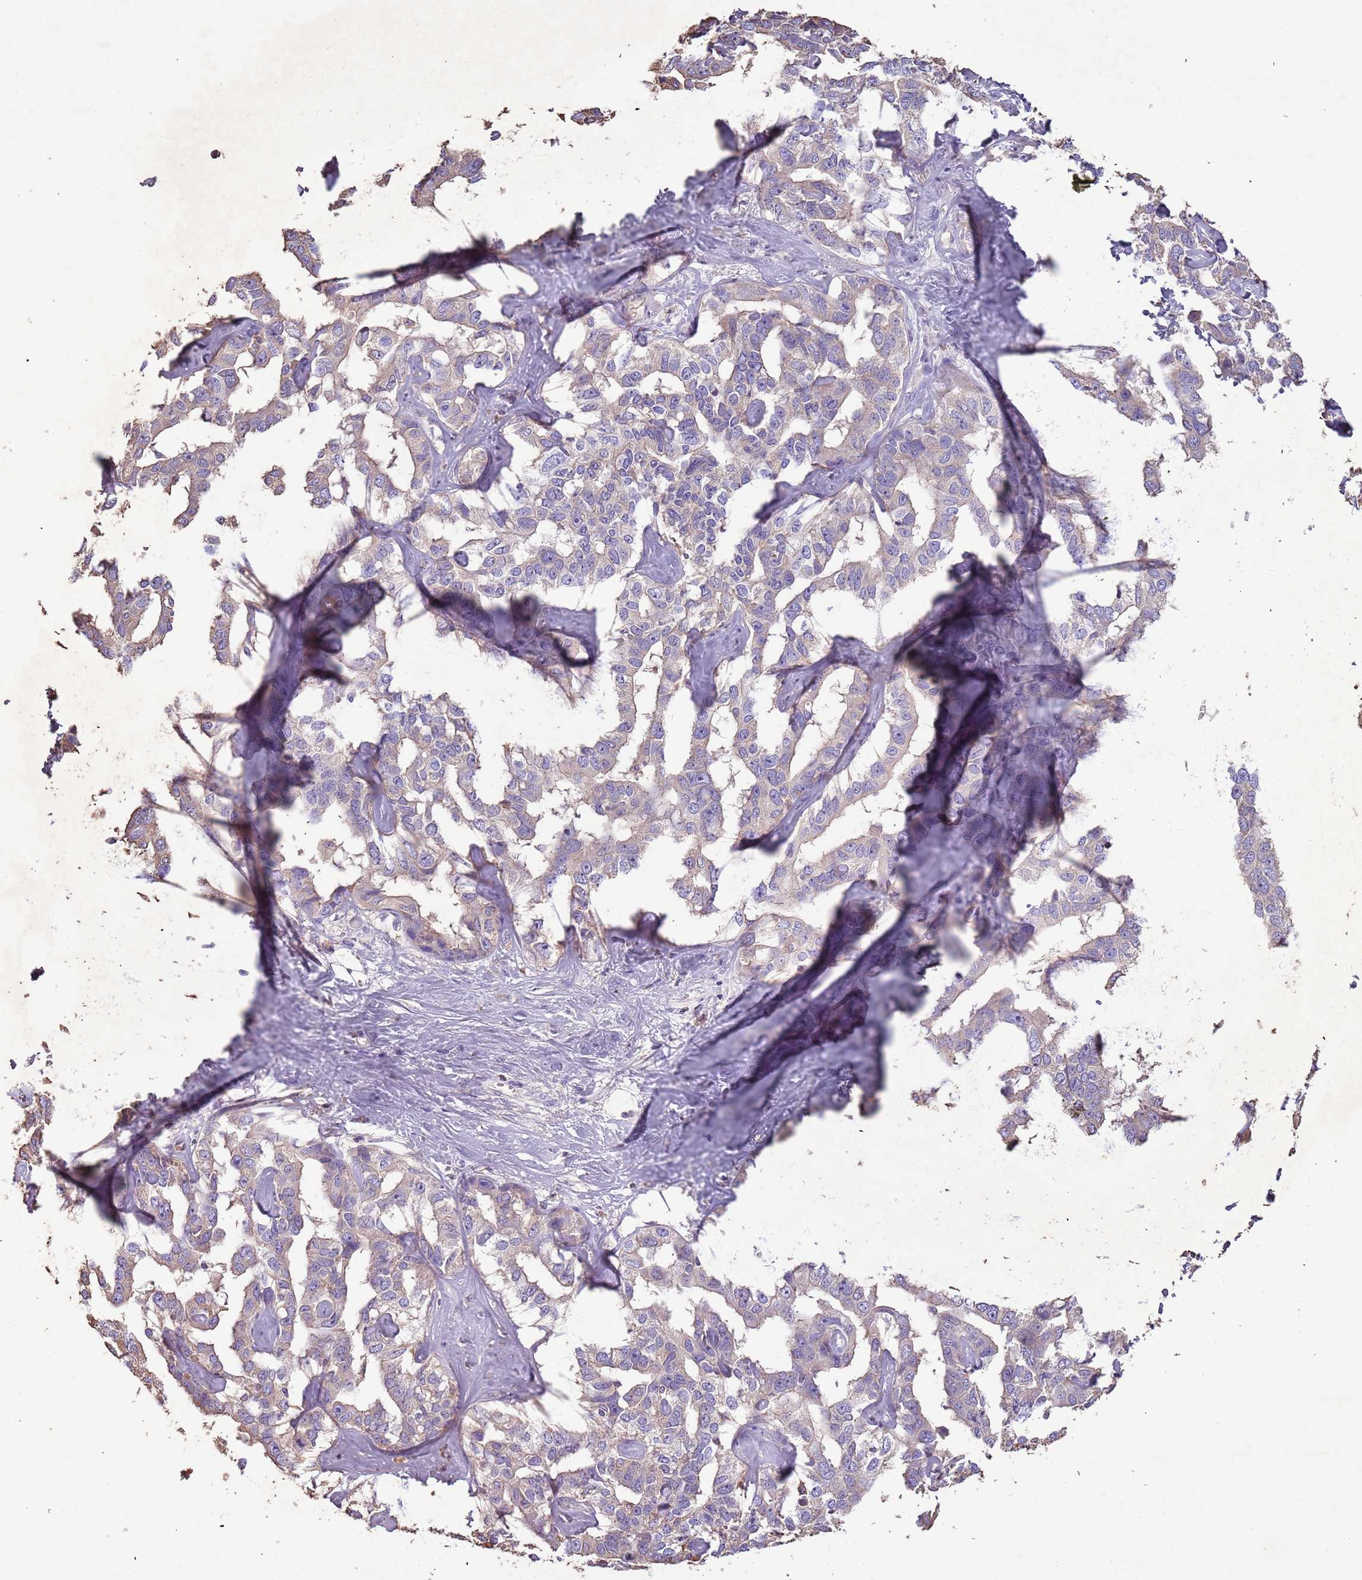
{"staining": {"intensity": "negative", "quantity": "none", "location": "none"}, "tissue": "liver cancer", "cell_type": "Tumor cells", "image_type": "cancer", "snomed": [{"axis": "morphology", "description": "Cholangiocarcinoma"}, {"axis": "topography", "description": "Liver"}], "caption": "Human liver cancer (cholangiocarcinoma) stained for a protein using IHC reveals no positivity in tumor cells.", "gene": "FECH", "patient": {"sex": "male", "age": 59}}